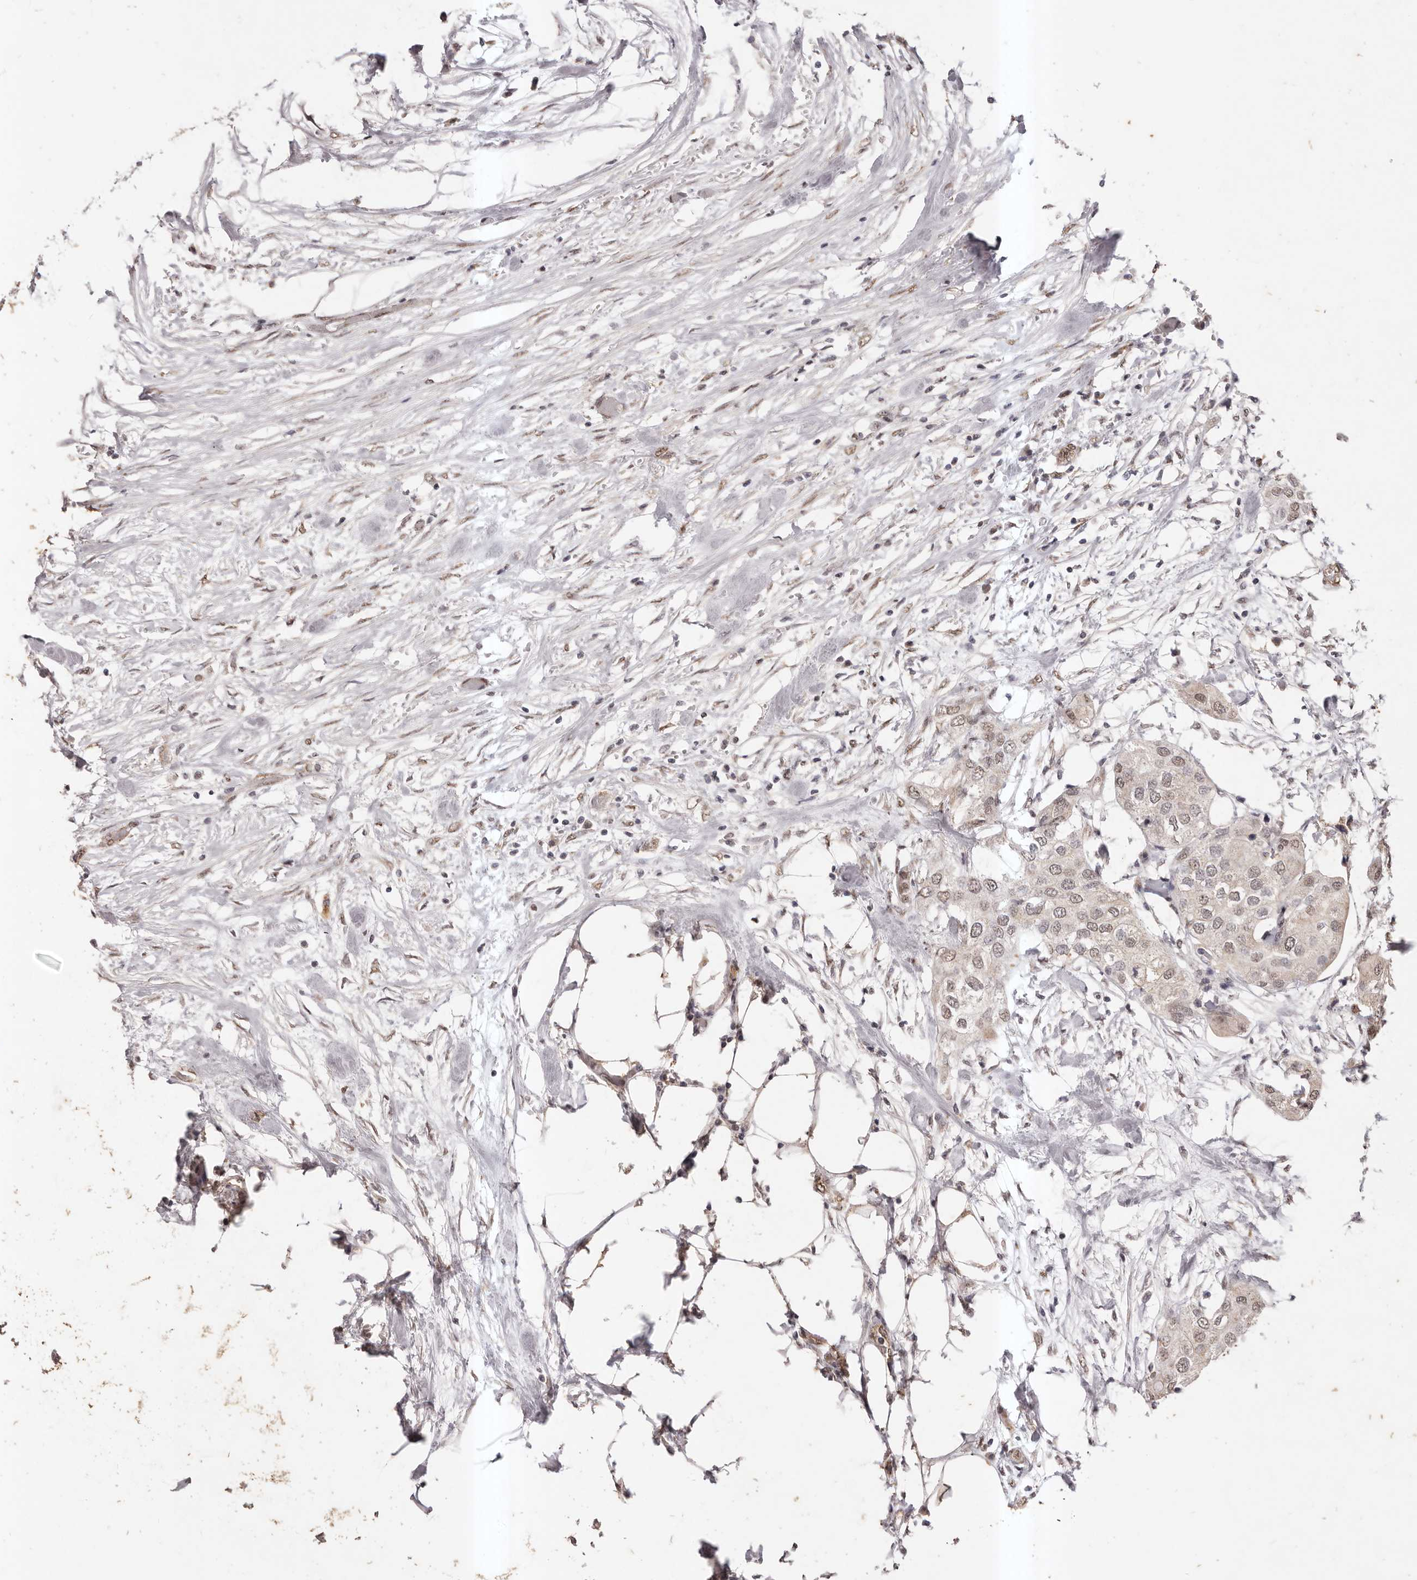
{"staining": {"intensity": "moderate", "quantity": ">75%", "location": "nuclear"}, "tissue": "urothelial cancer", "cell_type": "Tumor cells", "image_type": "cancer", "snomed": [{"axis": "morphology", "description": "Urothelial carcinoma, High grade"}, {"axis": "topography", "description": "Urinary bladder"}], "caption": "Protein analysis of urothelial carcinoma (high-grade) tissue displays moderate nuclear expression in about >75% of tumor cells.", "gene": "RPS6KA5", "patient": {"sex": "male", "age": 64}}